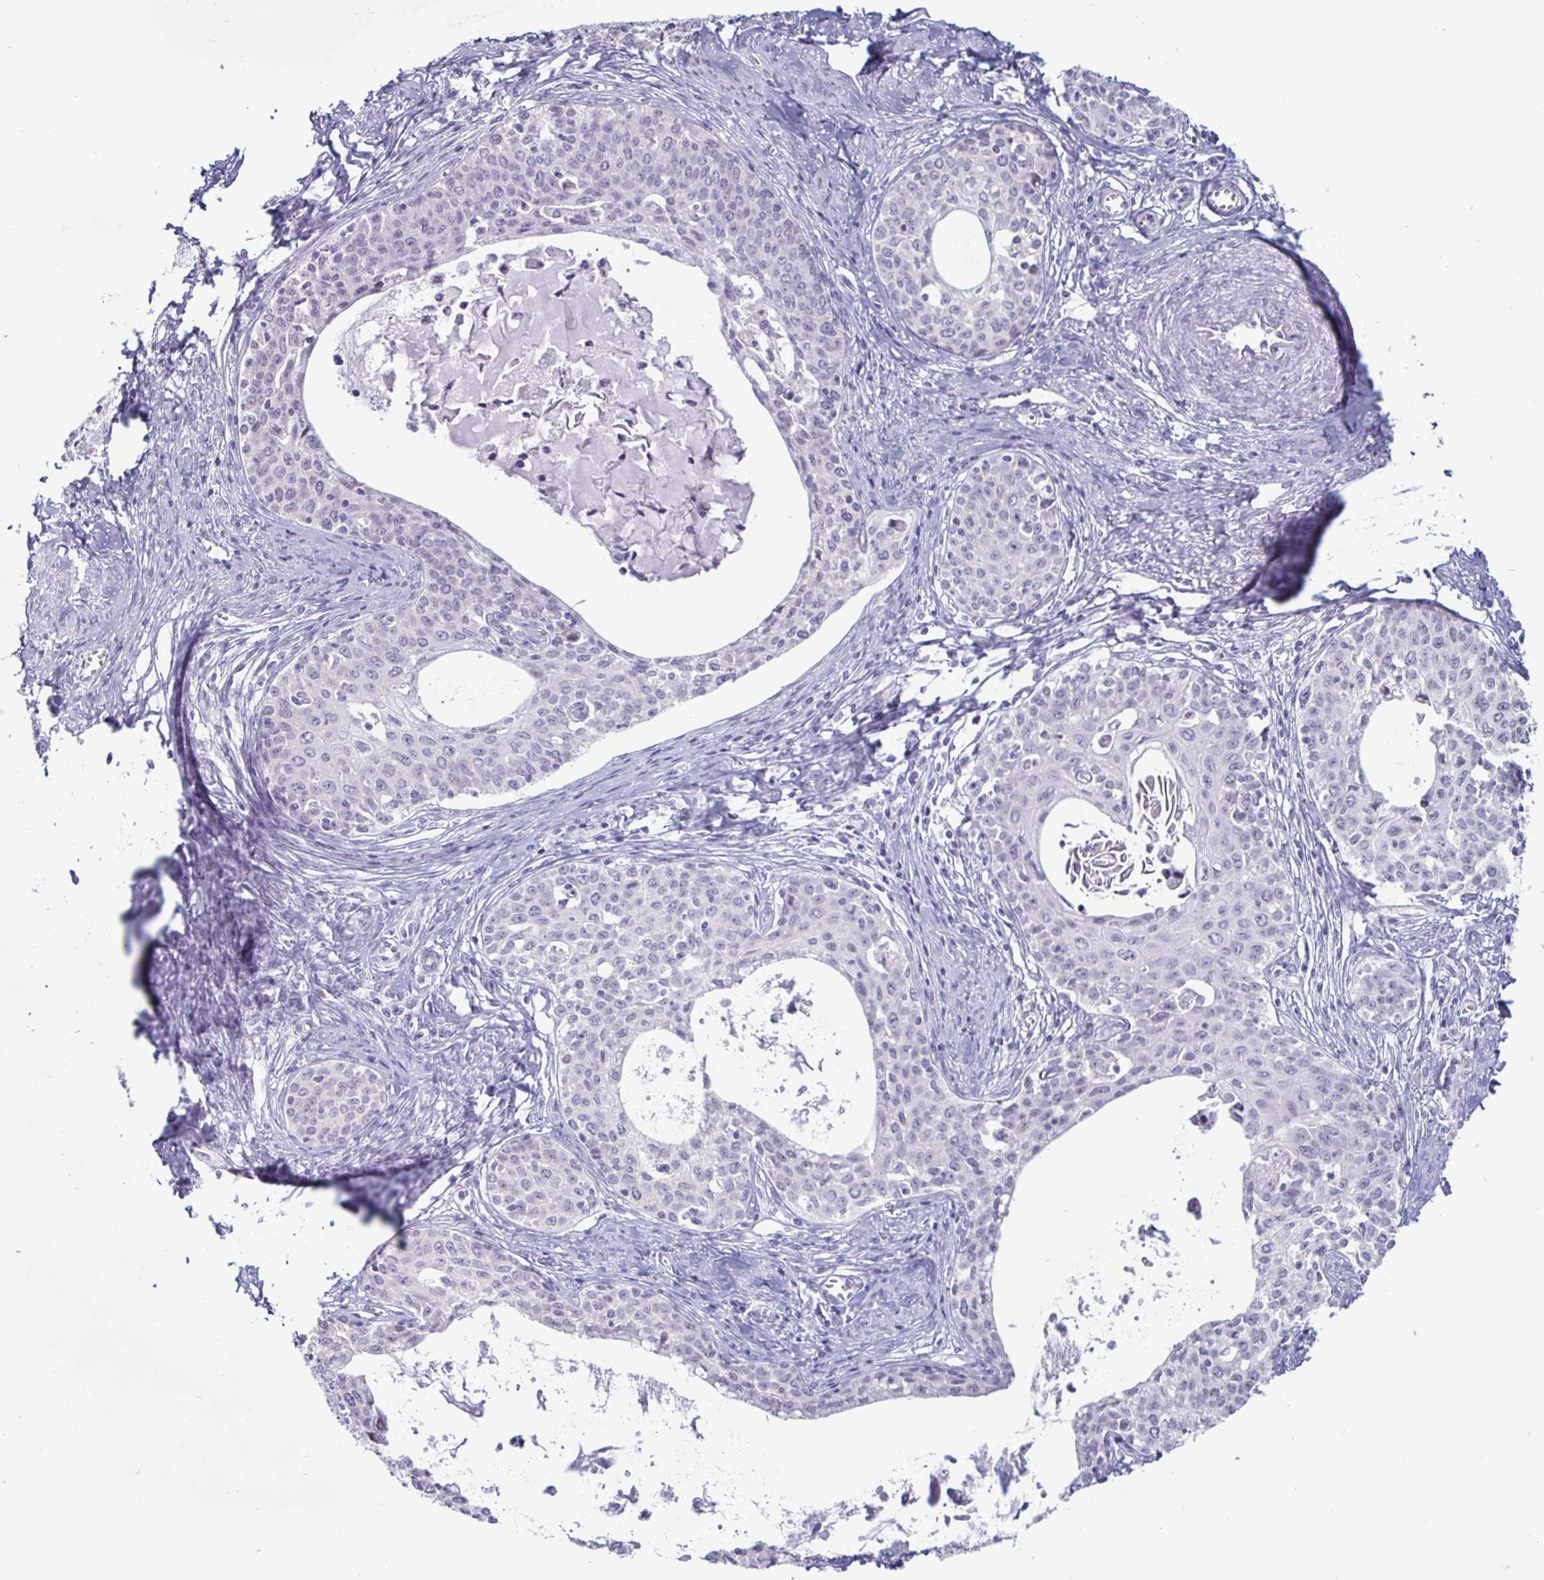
{"staining": {"intensity": "negative", "quantity": "none", "location": "none"}, "tissue": "cervical cancer", "cell_type": "Tumor cells", "image_type": "cancer", "snomed": [{"axis": "morphology", "description": "Squamous cell carcinoma, NOS"}, {"axis": "morphology", "description": "Adenocarcinoma, NOS"}, {"axis": "topography", "description": "Cervix"}], "caption": "A micrograph of human adenocarcinoma (cervical) is negative for staining in tumor cells.", "gene": "OOSP2", "patient": {"sex": "female", "age": 52}}